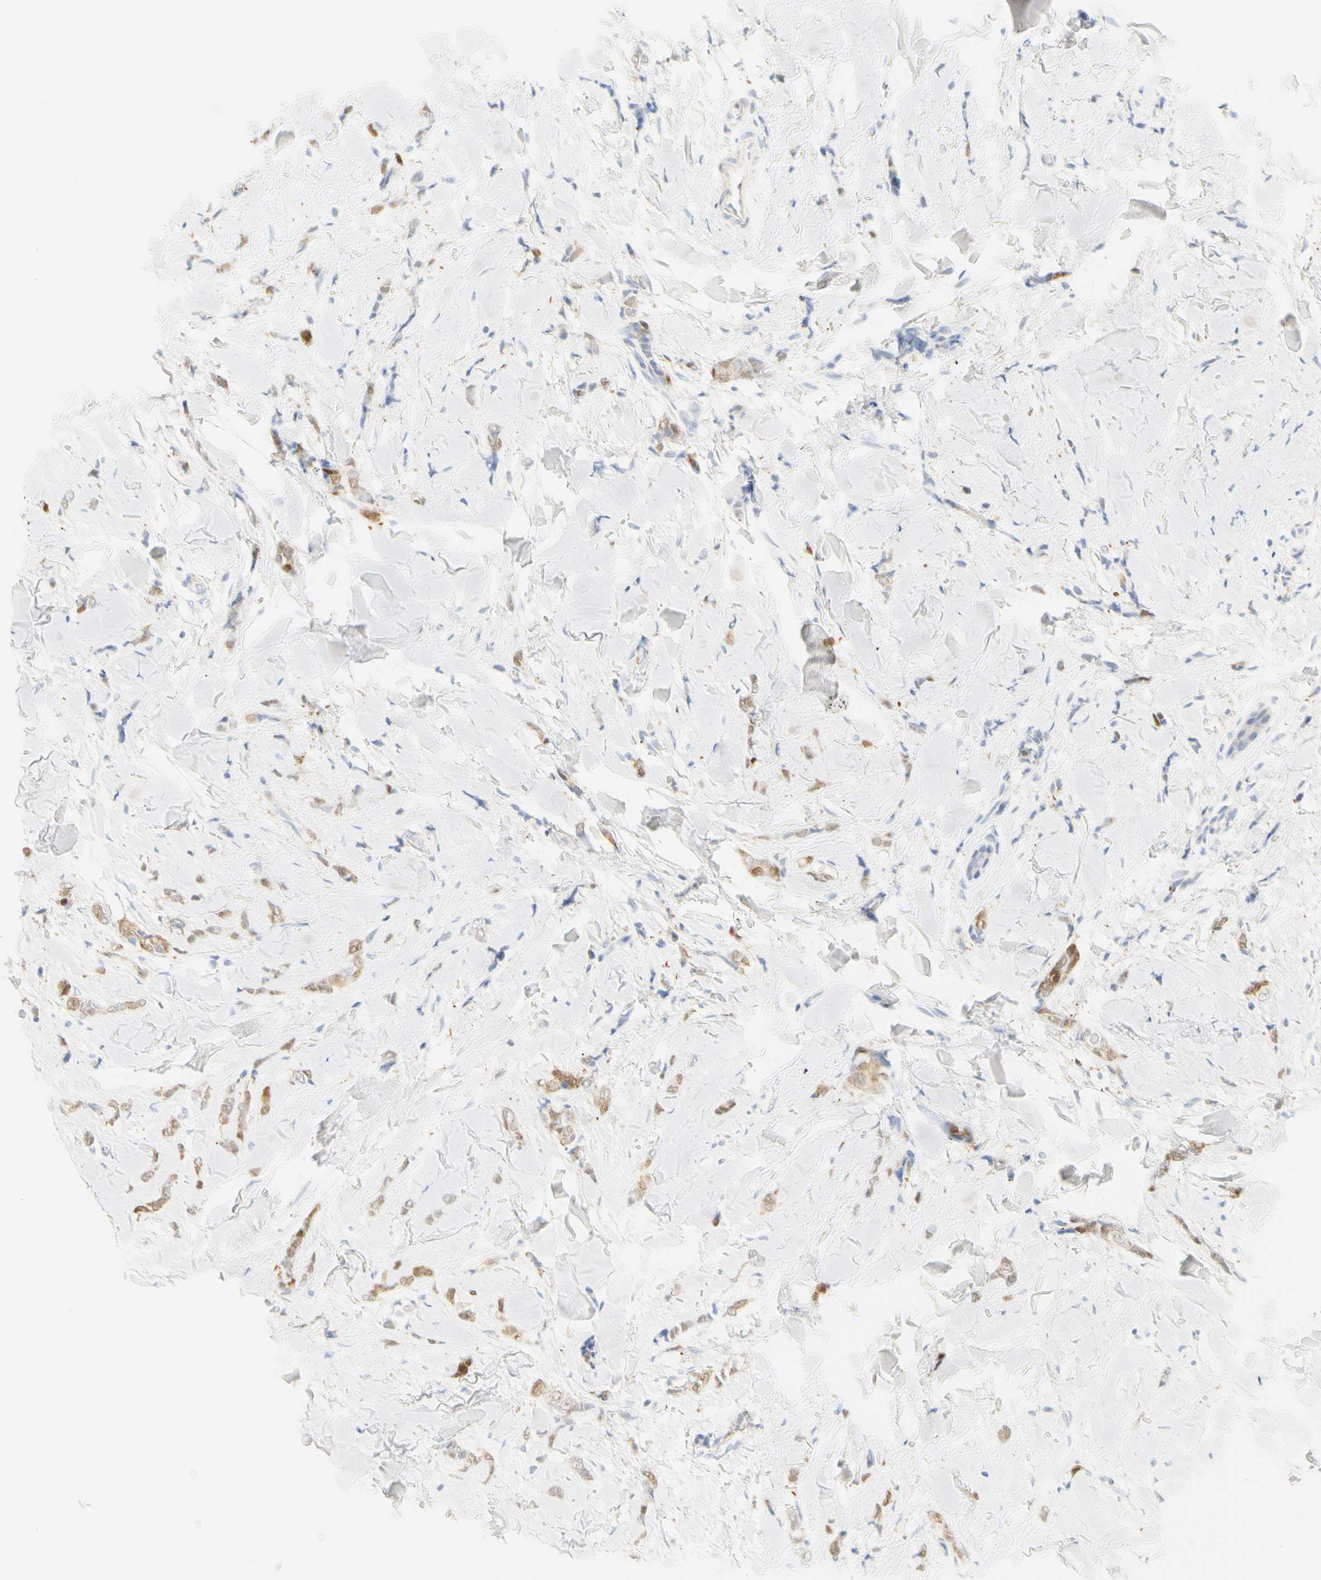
{"staining": {"intensity": "weak", "quantity": "25%-75%", "location": "cytoplasmic/membranous"}, "tissue": "breast cancer", "cell_type": "Tumor cells", "image_type": "cancer", "snomed": [{"axis": "morphology", "description": "Lobular carcinoma"}, {"axis": "topography", "description": "Skin"}, {"axis": "topography", "description": "Breast"}], "caption": "The image displays immunohistochemical staining of breast cancer (lobular carcinoma). There is weak cytoplasmic/membranous expression is present in about 25%-75% of tumor cells.", "gene": "SELENBP1", "patient": {"sex": "female", "age": 46}}